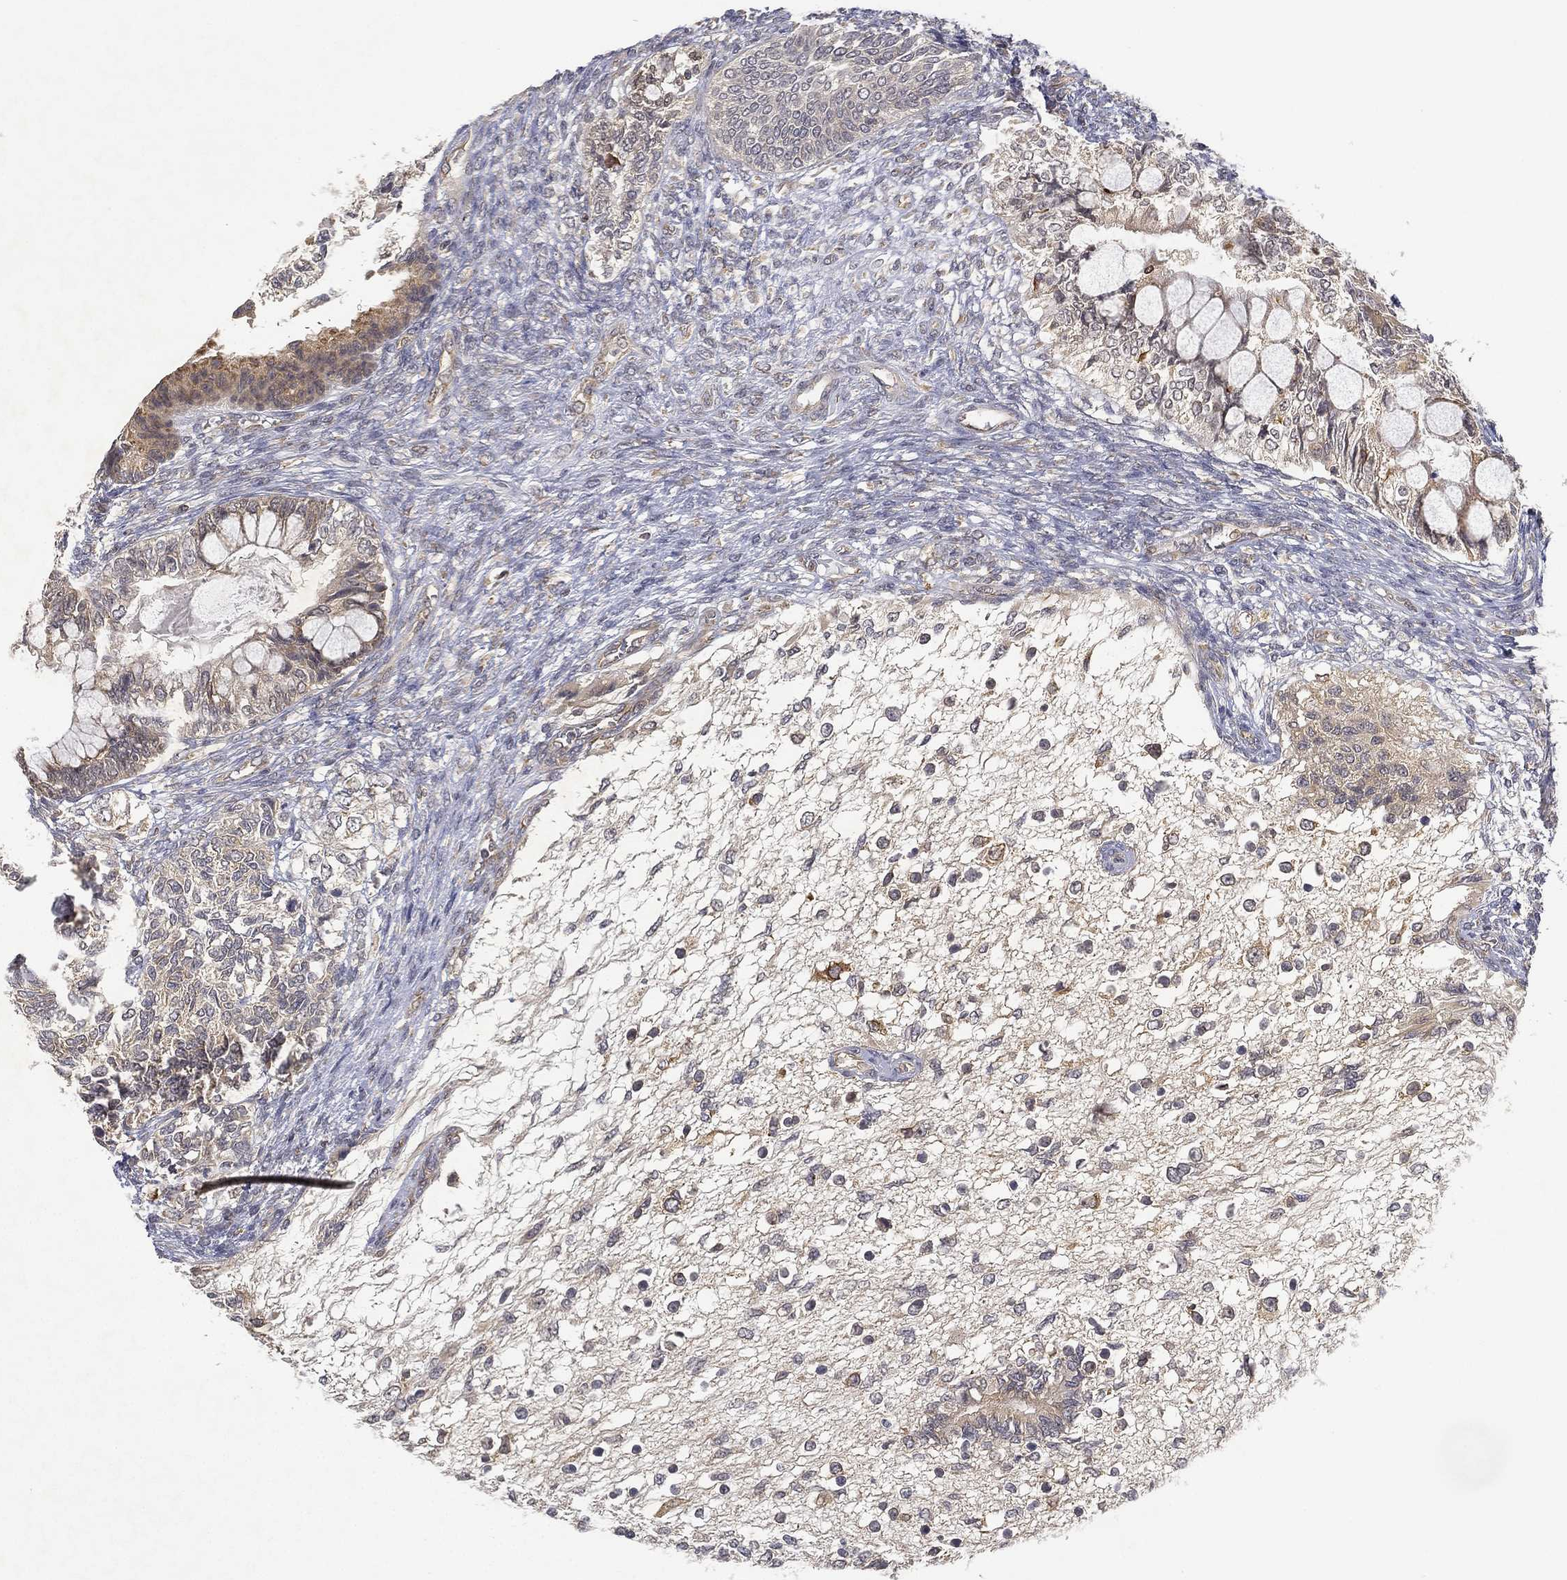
{"staining": {"intensity": "weak", "quantity": "25%-75%", "location": "cytoplasmic/membranous"}, "tissue": "testis cancer", "cell_type": "Tumor cells", "image_type": "cancer", "snomed": [{"axis": "morphology", "description": "Seminoma, NOS"}, {"axis": "morphology", "description": "Carcinoma, Embryonal, NOS"}, {"axis": "topography", "description": "Testis"}], "caption": "Immunohistochemical staining of testis cancer (seminoma) reveals low levels of weak cytoplasmic/membranous protein staining in about 25%-75% of tumor cells.", "gene": "FAM104A", "patient": {"sex": "male", "age": 41}}